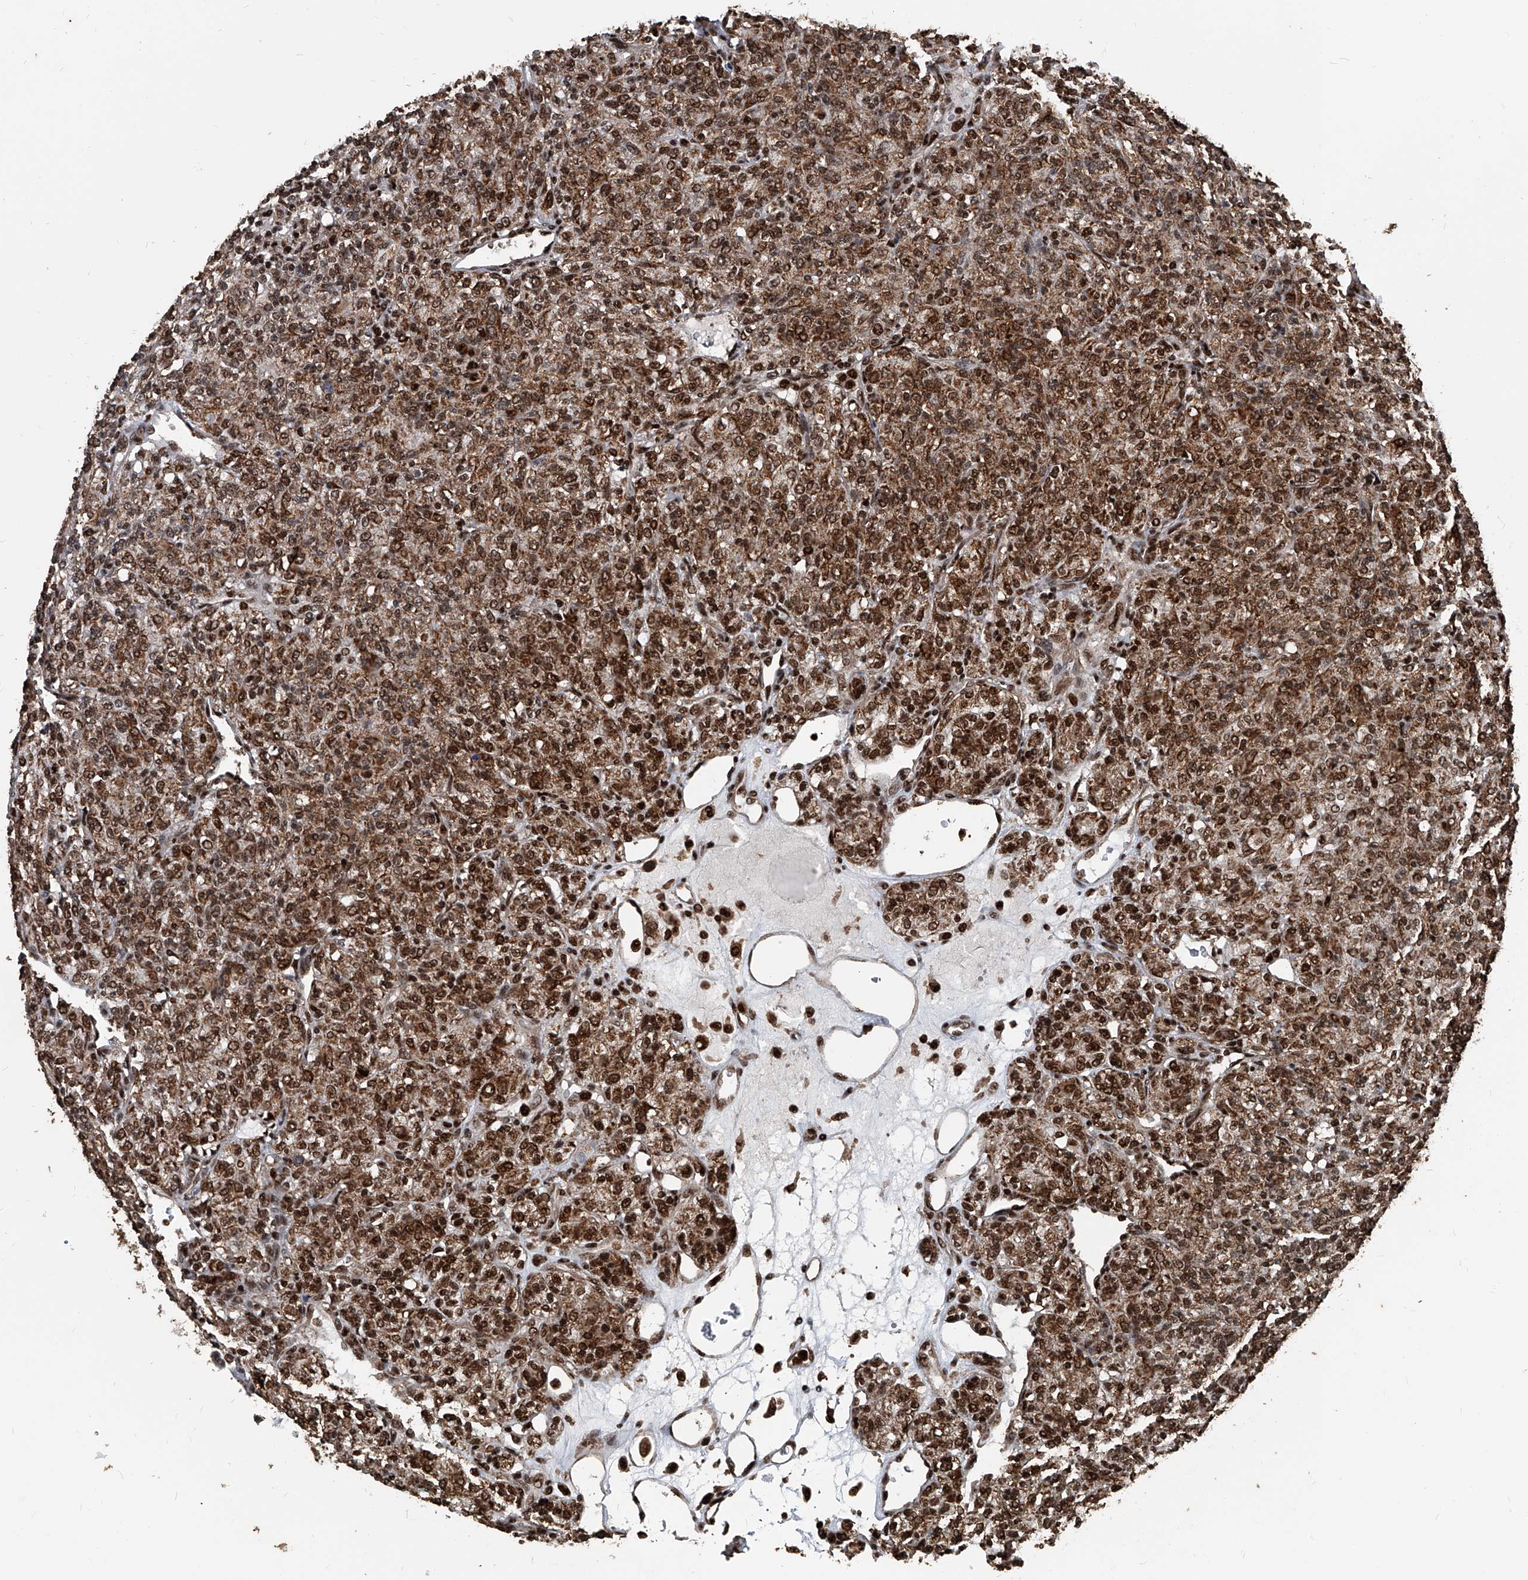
{"staining": {"intensity": "moderate", "quantity": ">75%", "location": "cytoplasmic/membranous,nuclear"}, "tissue": "renal cancer", "cell_type": "Tumor cells", "image_type": "cancer", "snomed": [{"axis": "morphology", "description": "Adenocarcinoma, NOS"}, {"axis": "topography", "description": "Kidney"}], "caption": "Human renal adenocarcinoma stained with a brown dye displays moderate cytoplasmic/membranous and nuclear positive expression in about >75% of tumor cells.", "gene": "FKBP5", "patient": {"sex": "male", "age": 77}}